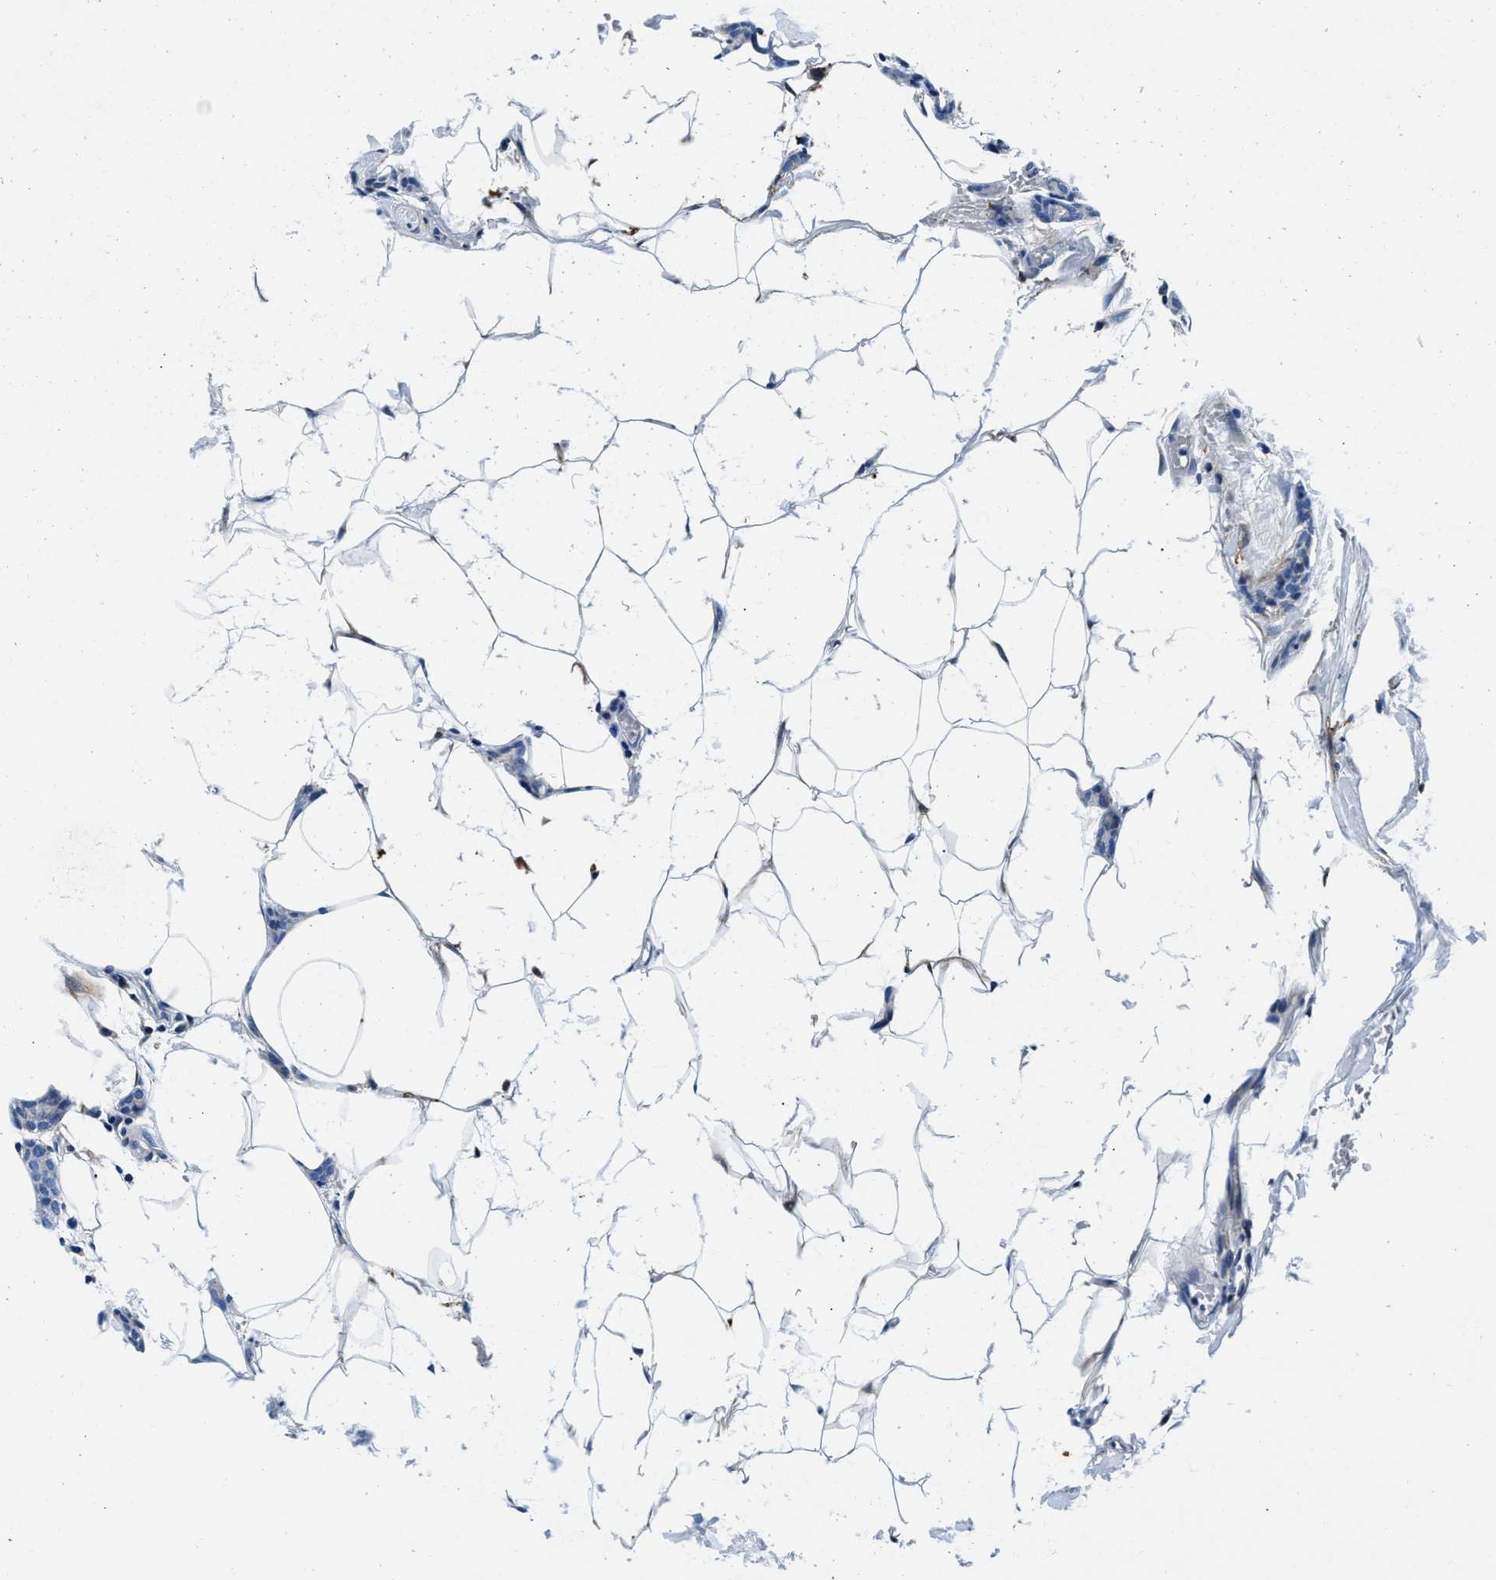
{"staining": {"intensity": "negative", "quantity": "none", "location": "none"}, "tissue": "breast cancer", "cell_type": "Tumor cells", "image_type": "cancer", "snomed": [{"axis": "morphology", "description": "Lobular carcinoma"}, {"axis": "topography", "description": "Skin"}, {"axis": "topography", "description": "Breast"}], "caption": "Immunohistochemical staining of lobular carcinoma (breast) shows no significant staining in tumor cells.", "gene": "SLFN11", "patient": {"sex": "female", "age": 46}}